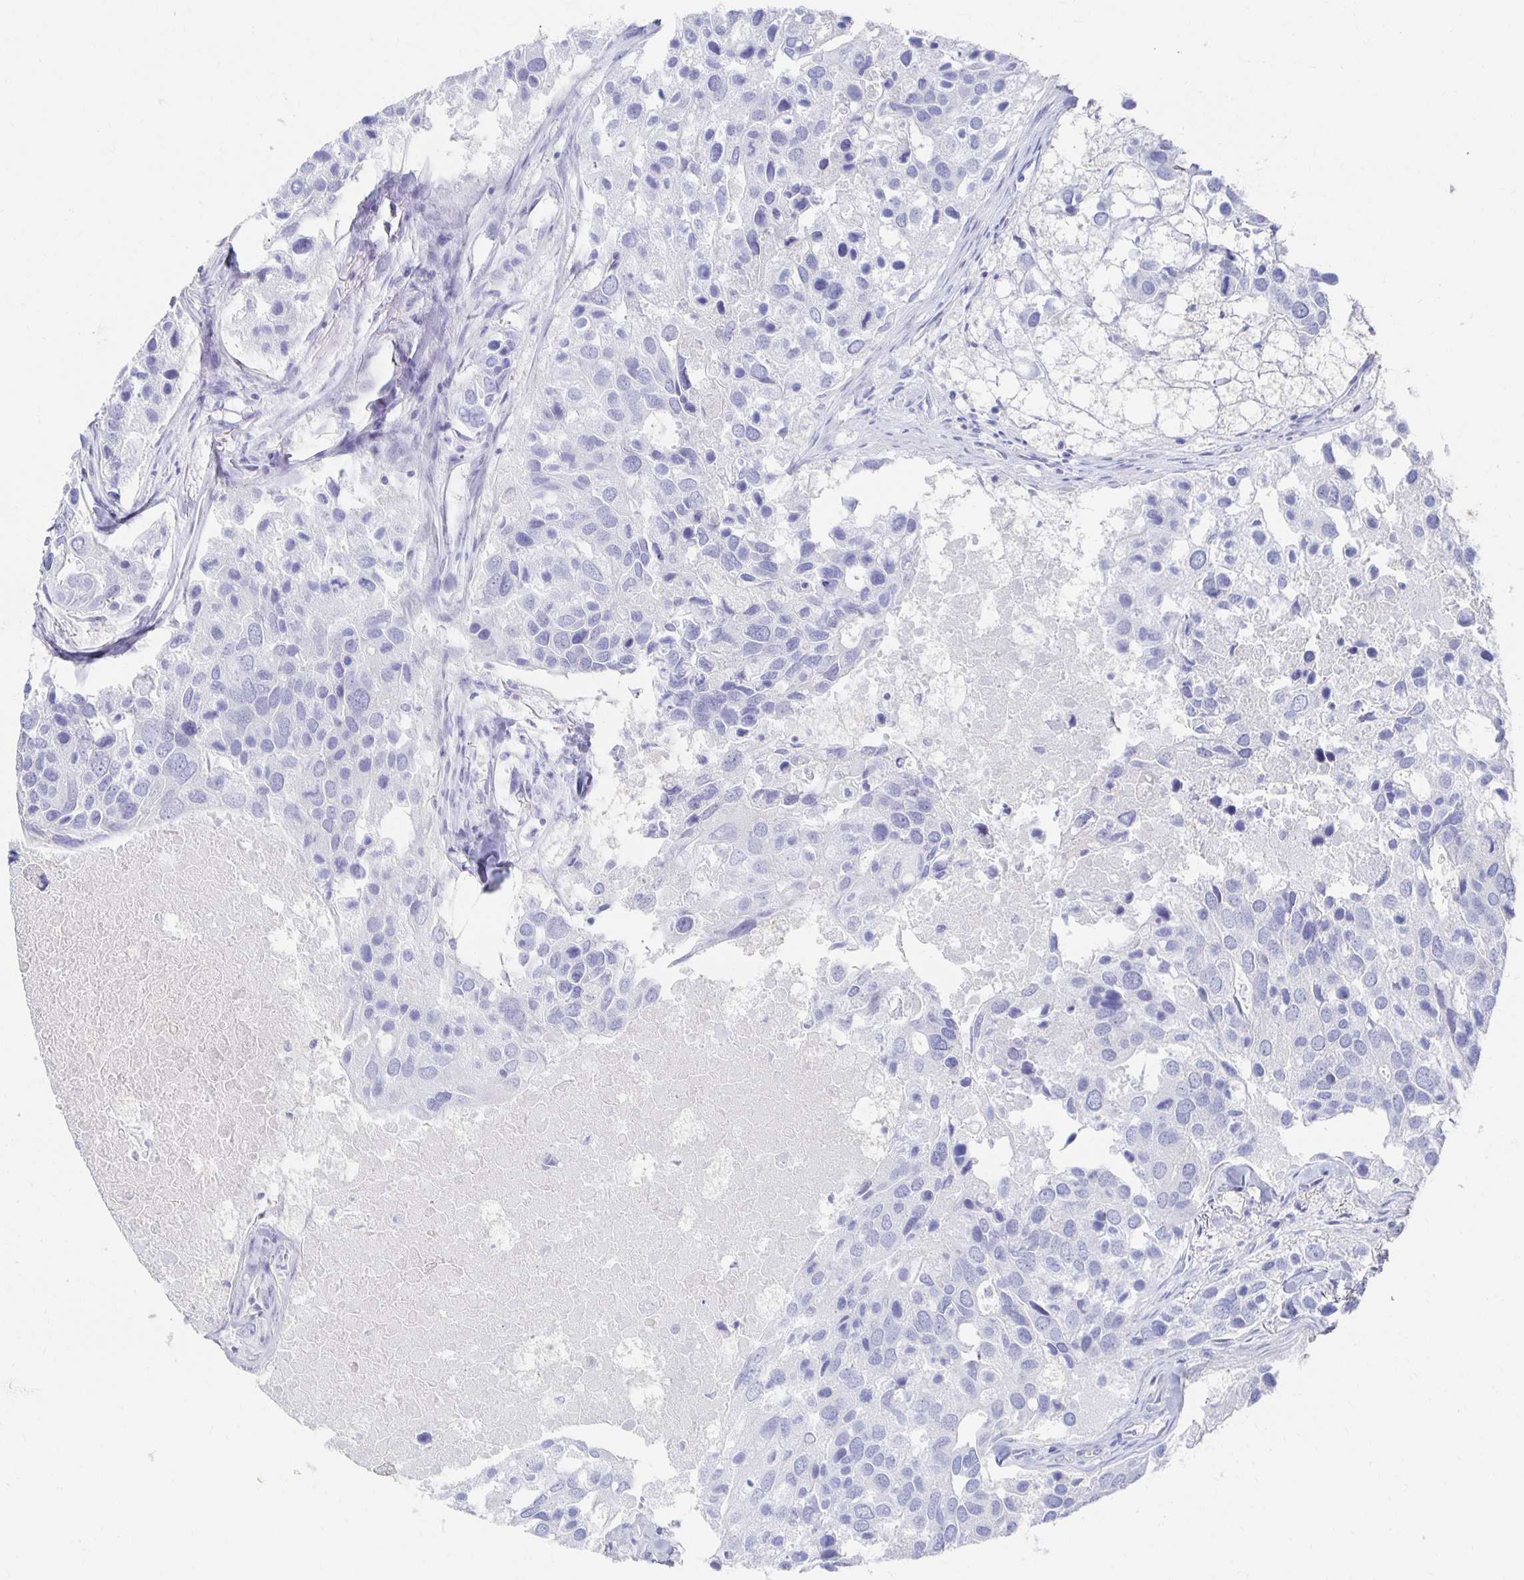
{"staining": {"intensity": "negative", "quantity": "none", "location": "none"}, "tissue": "breast cancer", "cell_type": "Tumor cells", "image_type": "cancer", "snomed": [{"axis": "morphology", "description": "Duct carcinoma"}, {"axis": "topography", "description": "Breast"}], "caption": "Tumor cells are negative for brown protein staining in breast cancer (infiltrating ductal carcinoma). The staining was performed using DAB to visualize the protein expression in brown, while the nuclei were stained in blue with hematoxylin (Magnification: 20x).", "gene": "PRDM7", "patient": {"sex": "female", "age": 83}}